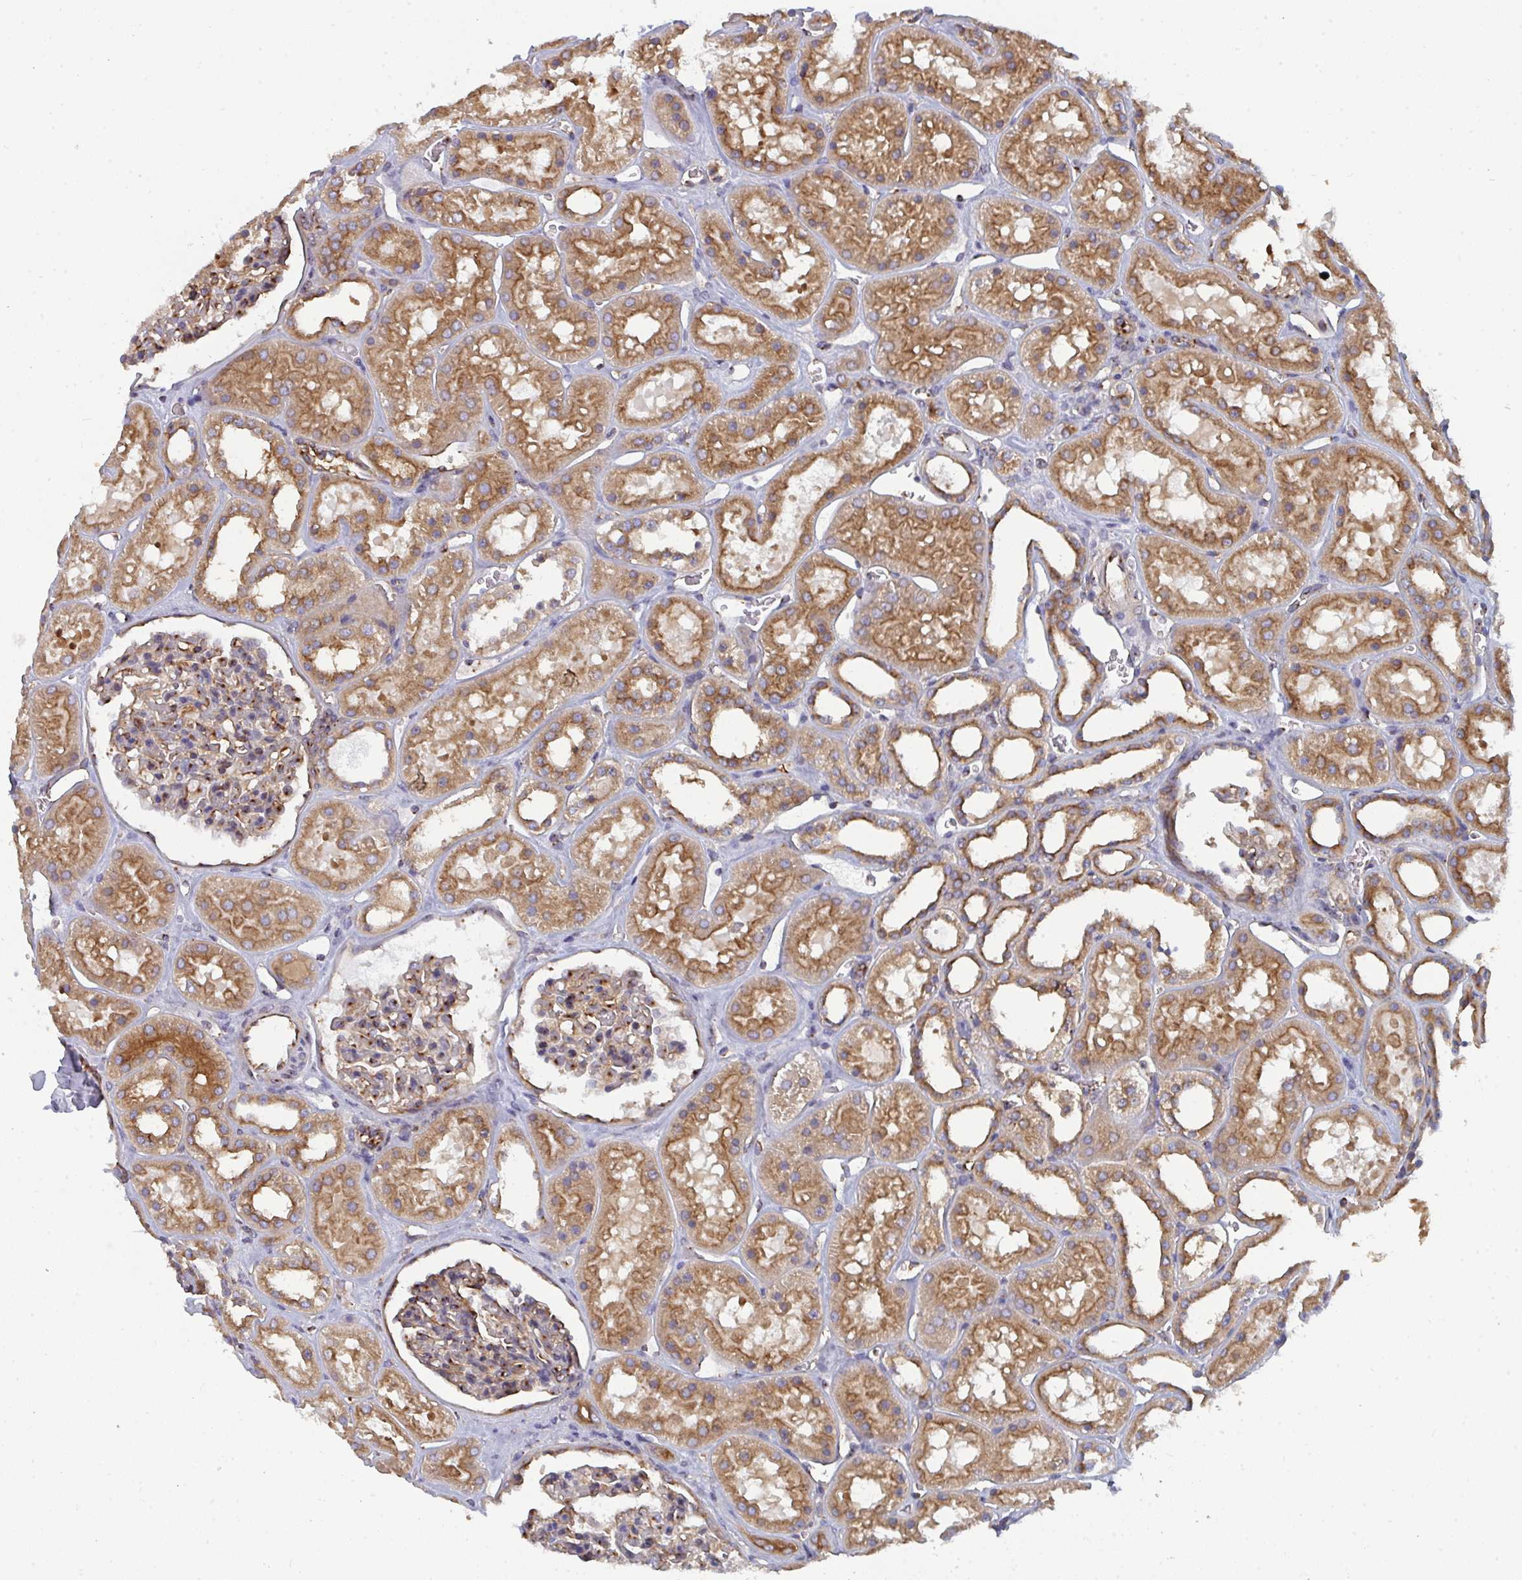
{"staining": {"intensity": "moderate", "quantity": "25%-75%", "location": "cytoplasmic/membranous"}, "tissue": "kidney", "cell_type": "Cells in glomeruli", "image_type": "normal", "snomed": [{"axis": "morphology", "description": "Normal tissue, NOS"}, {"axis": "topography", "description": "Kidney"}], "caption": "A medium amount of moderate cytoplasmic/membranous staining is appreciated in about 25%-75% of cells in glomeruli in benign kidney.", "gene": "DYNC1I2", "patient": {"sex": "female", "age": 41}}